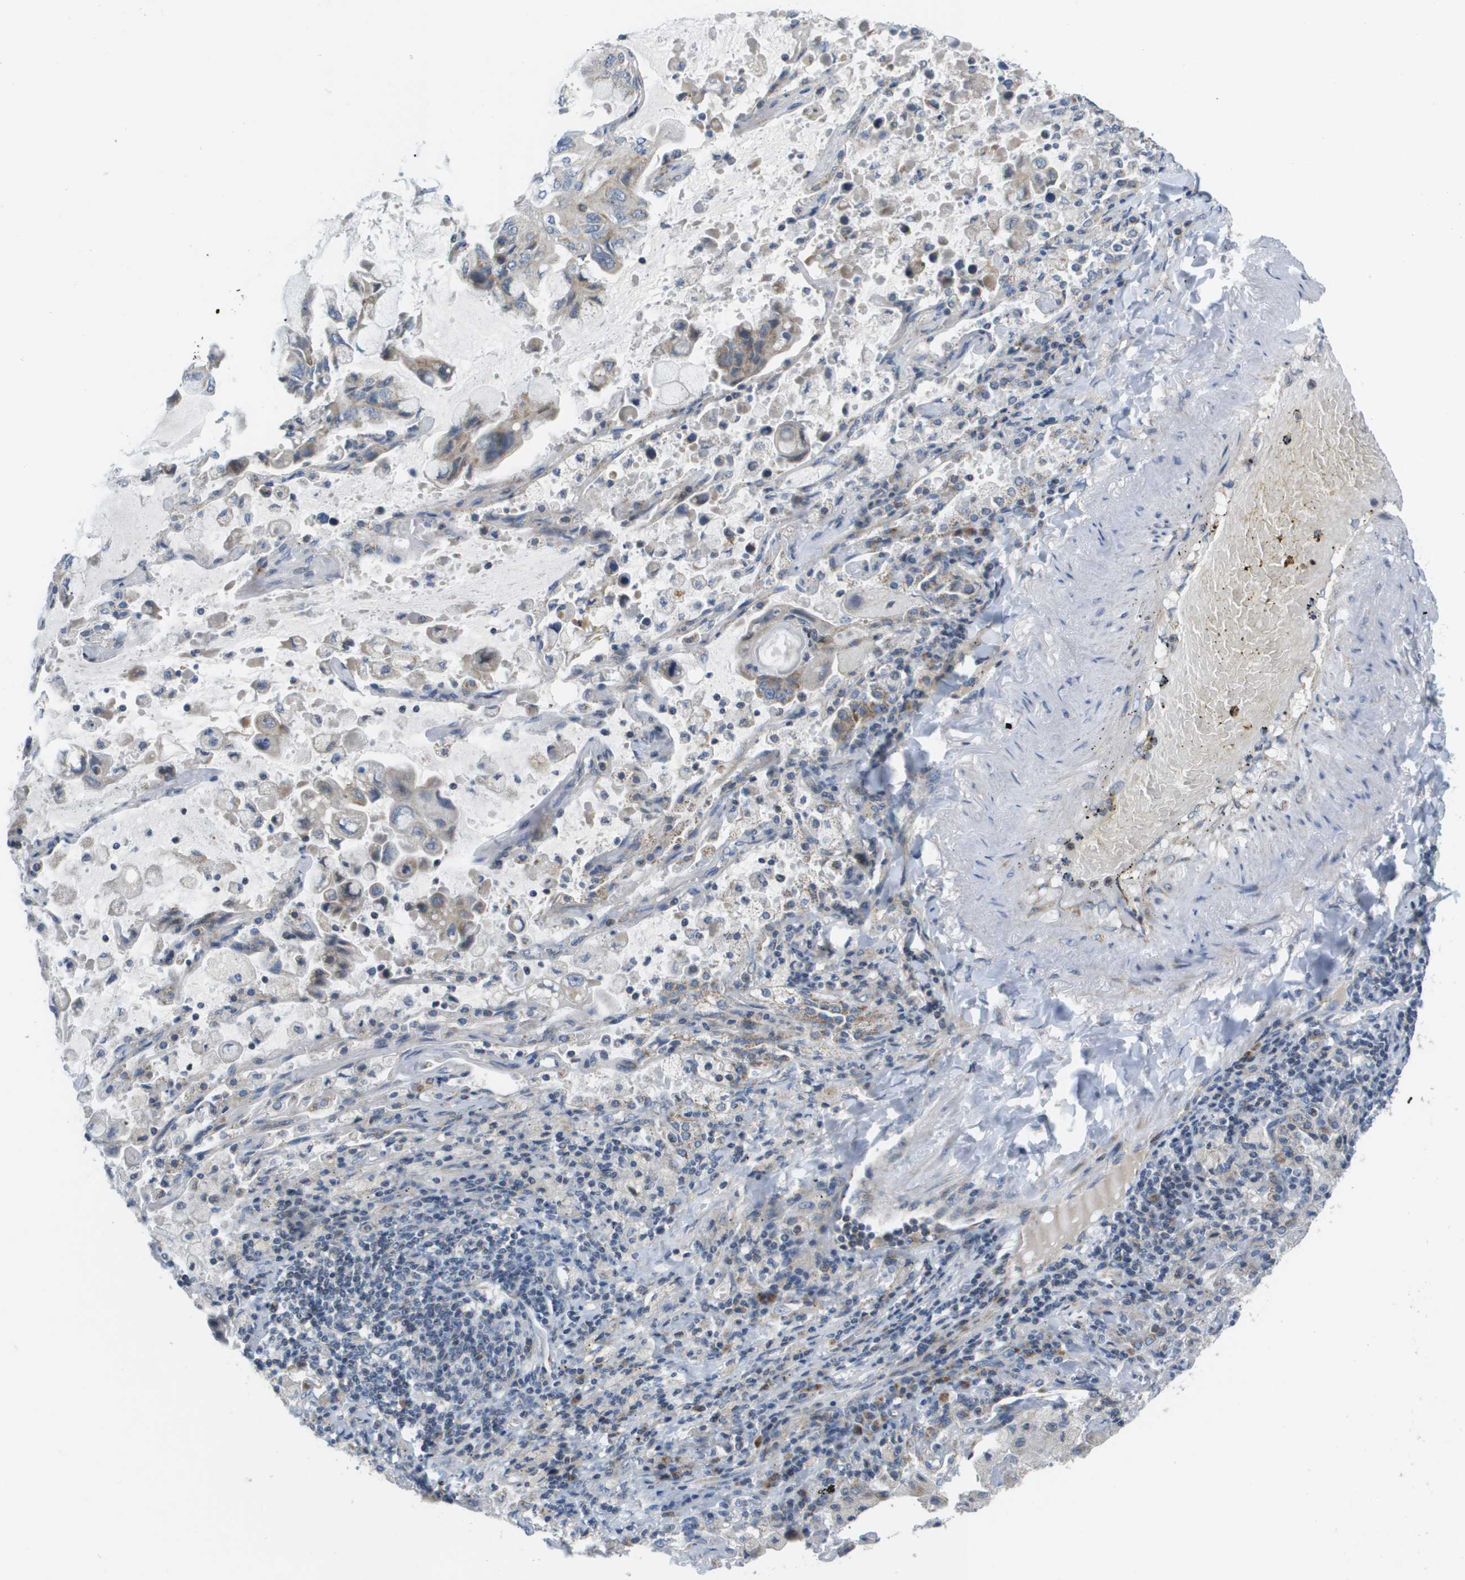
{"staining": {"intensity": "negative", "quantity": "none", "location": "none"}, "tissue": "lung cancer", "cell_type": "Tumor cells", "image_type": "cancer", "snomed": [{"axis": "morphology", "description": "Adenocarcinoma, NOS"}, {"axis": "topography", "description": "Lung"}], "caption": "This is a photomicrograph of immunohistochemistry staining of lung adenocarcinoma, which shows no positivity in tumor cells.", "gene": "KRT23", "patient": {"sex": "male", "age": 64}}